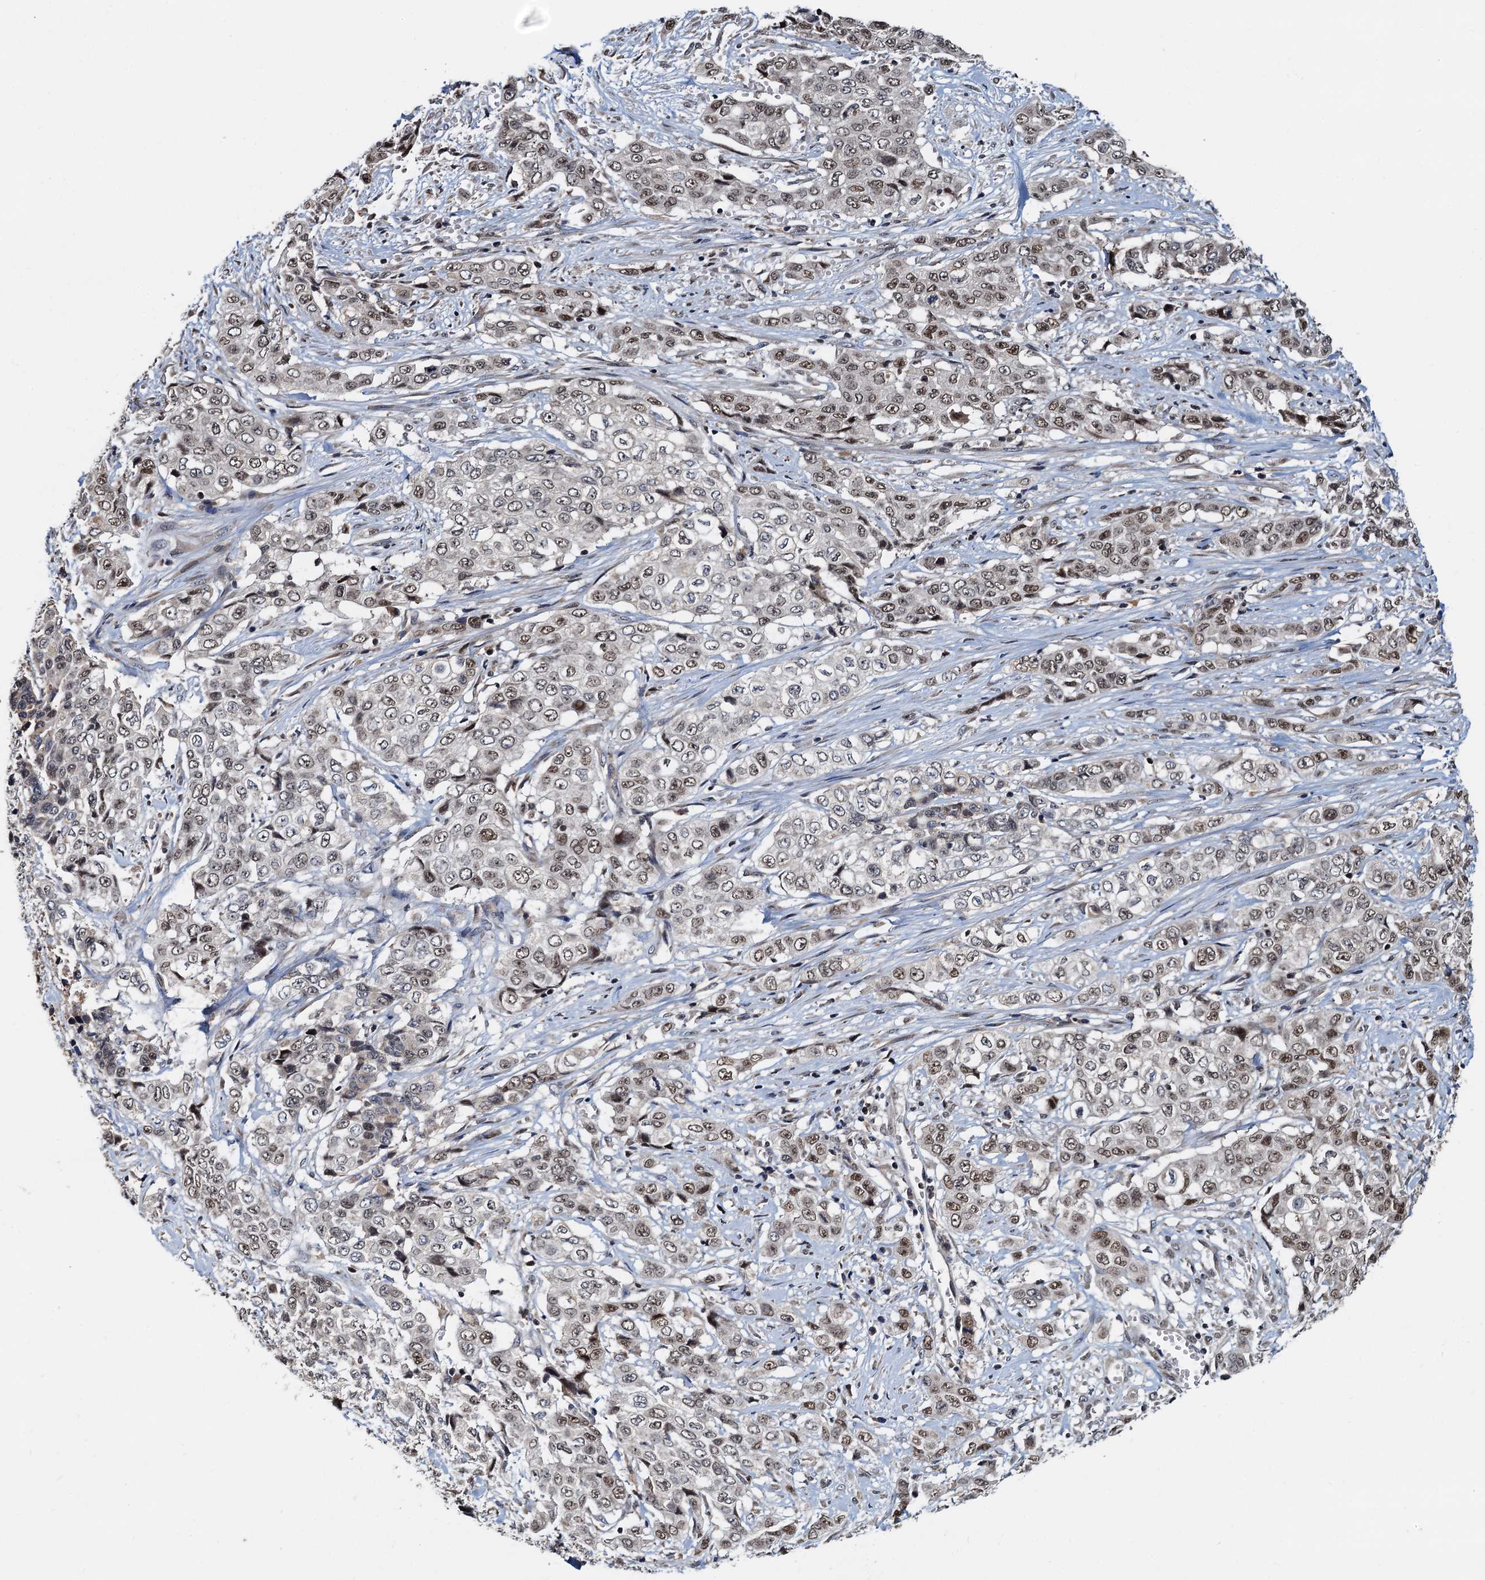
{"staining": {"intensity": "weak", "quantity": "25%-75%", "location": "nuclear"}, "tissue": "stomach cancer", "cell_type": "Tumor cells", "image_type": "cancer", "snomed": [{"axis": "morphology", "description": "Adenocarcinoma, NOS"}, {"axis": "topography", "description": "Stomach, upper"}], "caption": "Weak nuclear positivity is identified in about 25%-75% of tumor cells in stomach adenocarcinoma. The protein of interest is stained brown, and the nuclei are stained in blue (DAB IHC with brightfield microscopy, high magnification).", "gene": "MCMBP", "patient": {"sex": "male", "age": 62}}